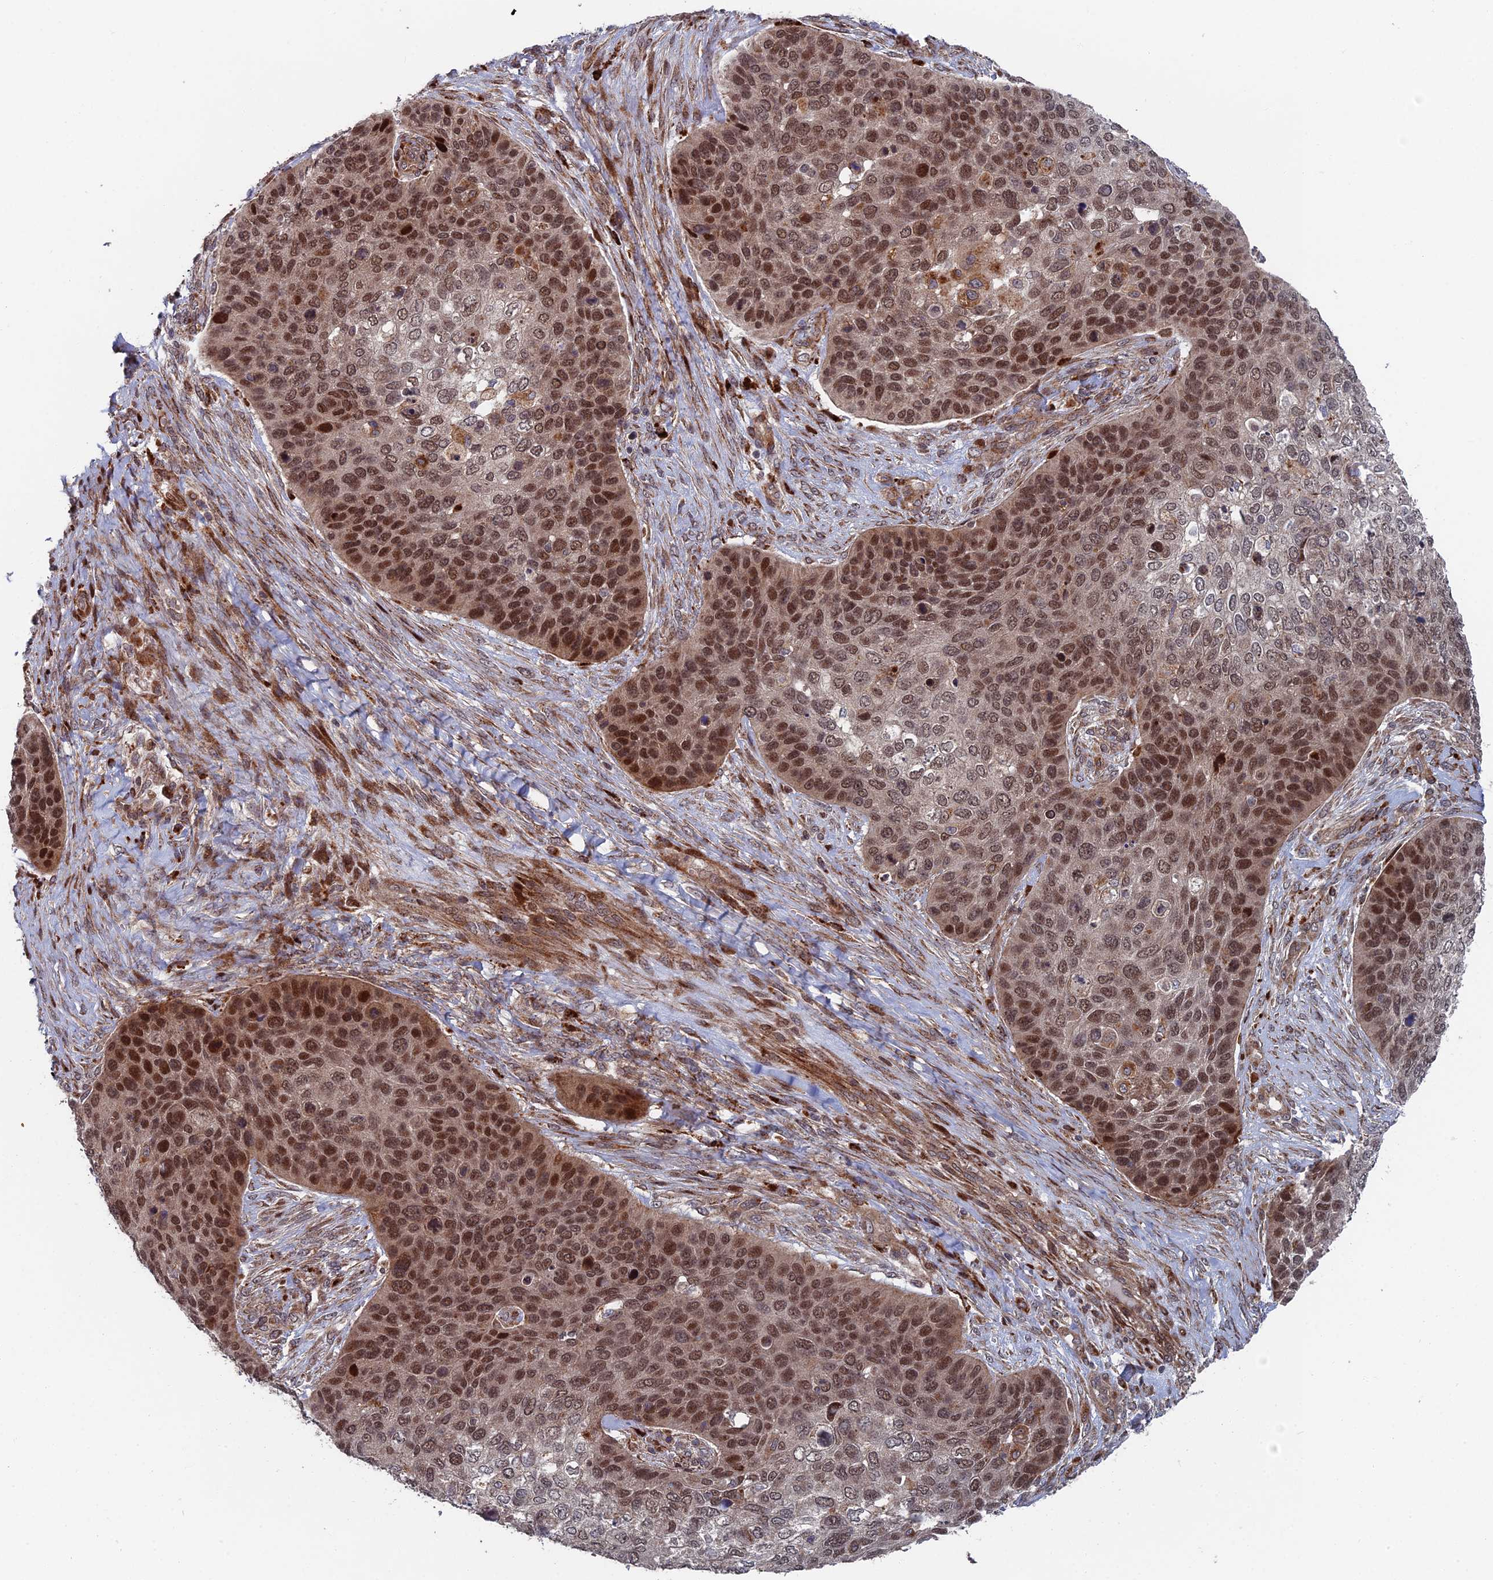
{"staining": {"intensity": "moderate", "quantity": "25%-75%", "location": "nuclear"}, "tissue": "skin cancer", "cell_type": "Tumor cells", "image_type": "cancer", "snomed": [{"axis": "morphology", "description": "Basal cell carcinoma"}, {"axis": "topography", "description": "Skin"}], "caption": "Basal cell carcinoma (skin) stained with DAB (3,3'-diaminobenzidine) immunohistochemistry (IHC) exhibits medium levels of moderate nuclear staining in approximately 25%-75% of tumor cells.", "gene": "GTF2IRD1", "patient": {"sex": "female", "age": 74}}